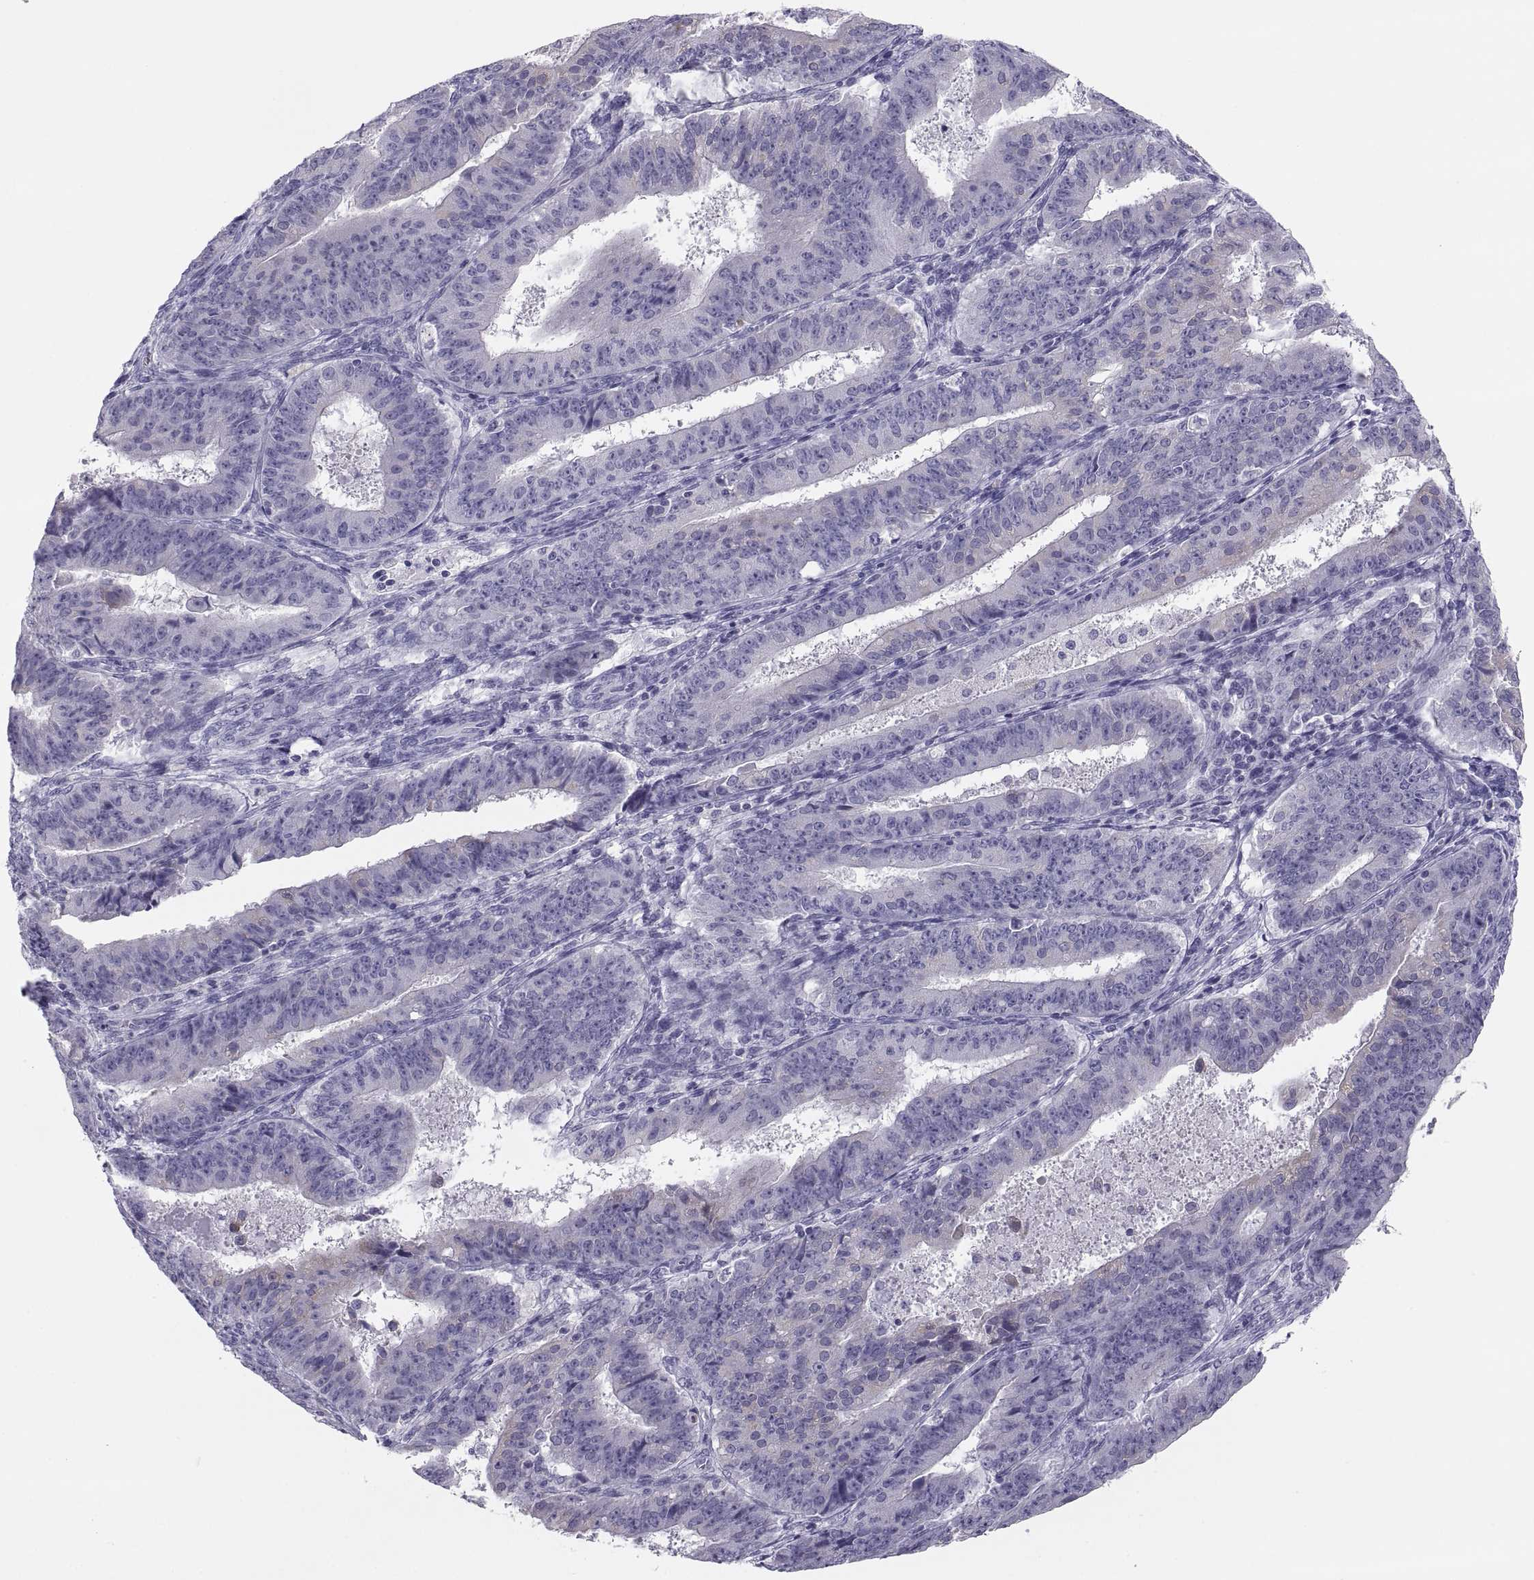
{"staining": {"intensity": "negative", "quantity": "none", "location": "none"}, "tissue": "ovarian cancer", "cell_type": "Tumor cells", "image_type": "cancer", "snomed": [{"axis": "morphology", "description": "Carcinoma, endometroid"}, {"axis": "topography", "description": "Ovary"}], "caption": "DAB (3,3'-diaminobenzidine) immunohistochemical staining of human ovarian cancer demonstrates no significant staining in tumor cells. (Brightfield microscopy of DAB (3,3'-diaminobenzidine) IHC at high magnification).", "gene": "MAGEB2", "patient": {"sex": "female", "age": 42}}